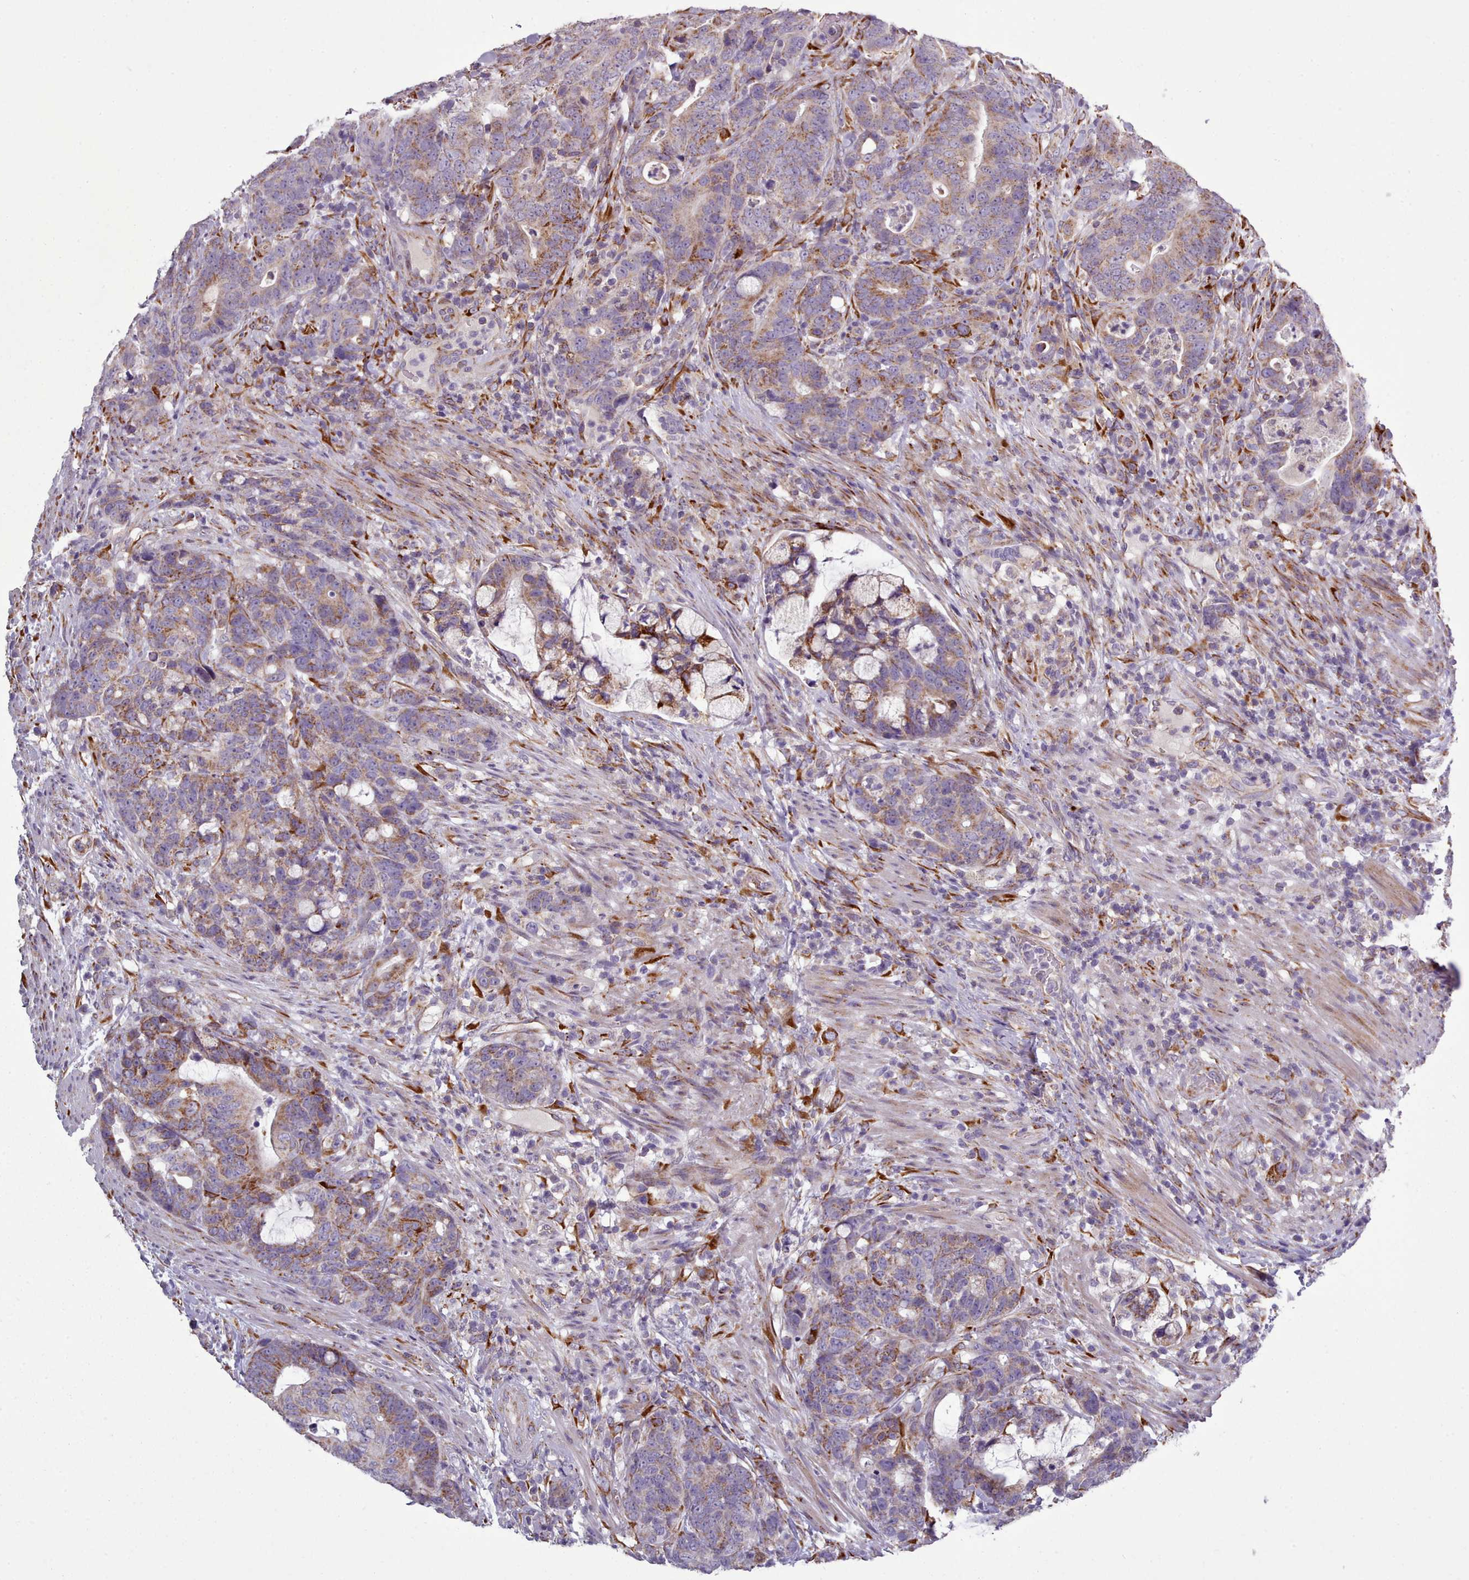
{"staining": {"intensity": "moderate", "quantity": "<25%", "location": "cytoplasmic/membranous"}, "tissue": "colorectal cancer", "cell_type": "Tumor cells", "image_type": "cancer", "snomed": [{"axis": "morphology", "description": "Adenocarcinoma, NOS"}, {"axis": "topography", "description": "Colon"}], "caption": "Immunohistochemistry (IHC) image of colorectal adenocarcinoma stained for a protein (brown), which displays low levels of moderate cytoplasmic/membranous positivity in approximately <25% of tumor cells.", "gene": "FKBP10", "patient": {"sex": "female", "age": 82}}